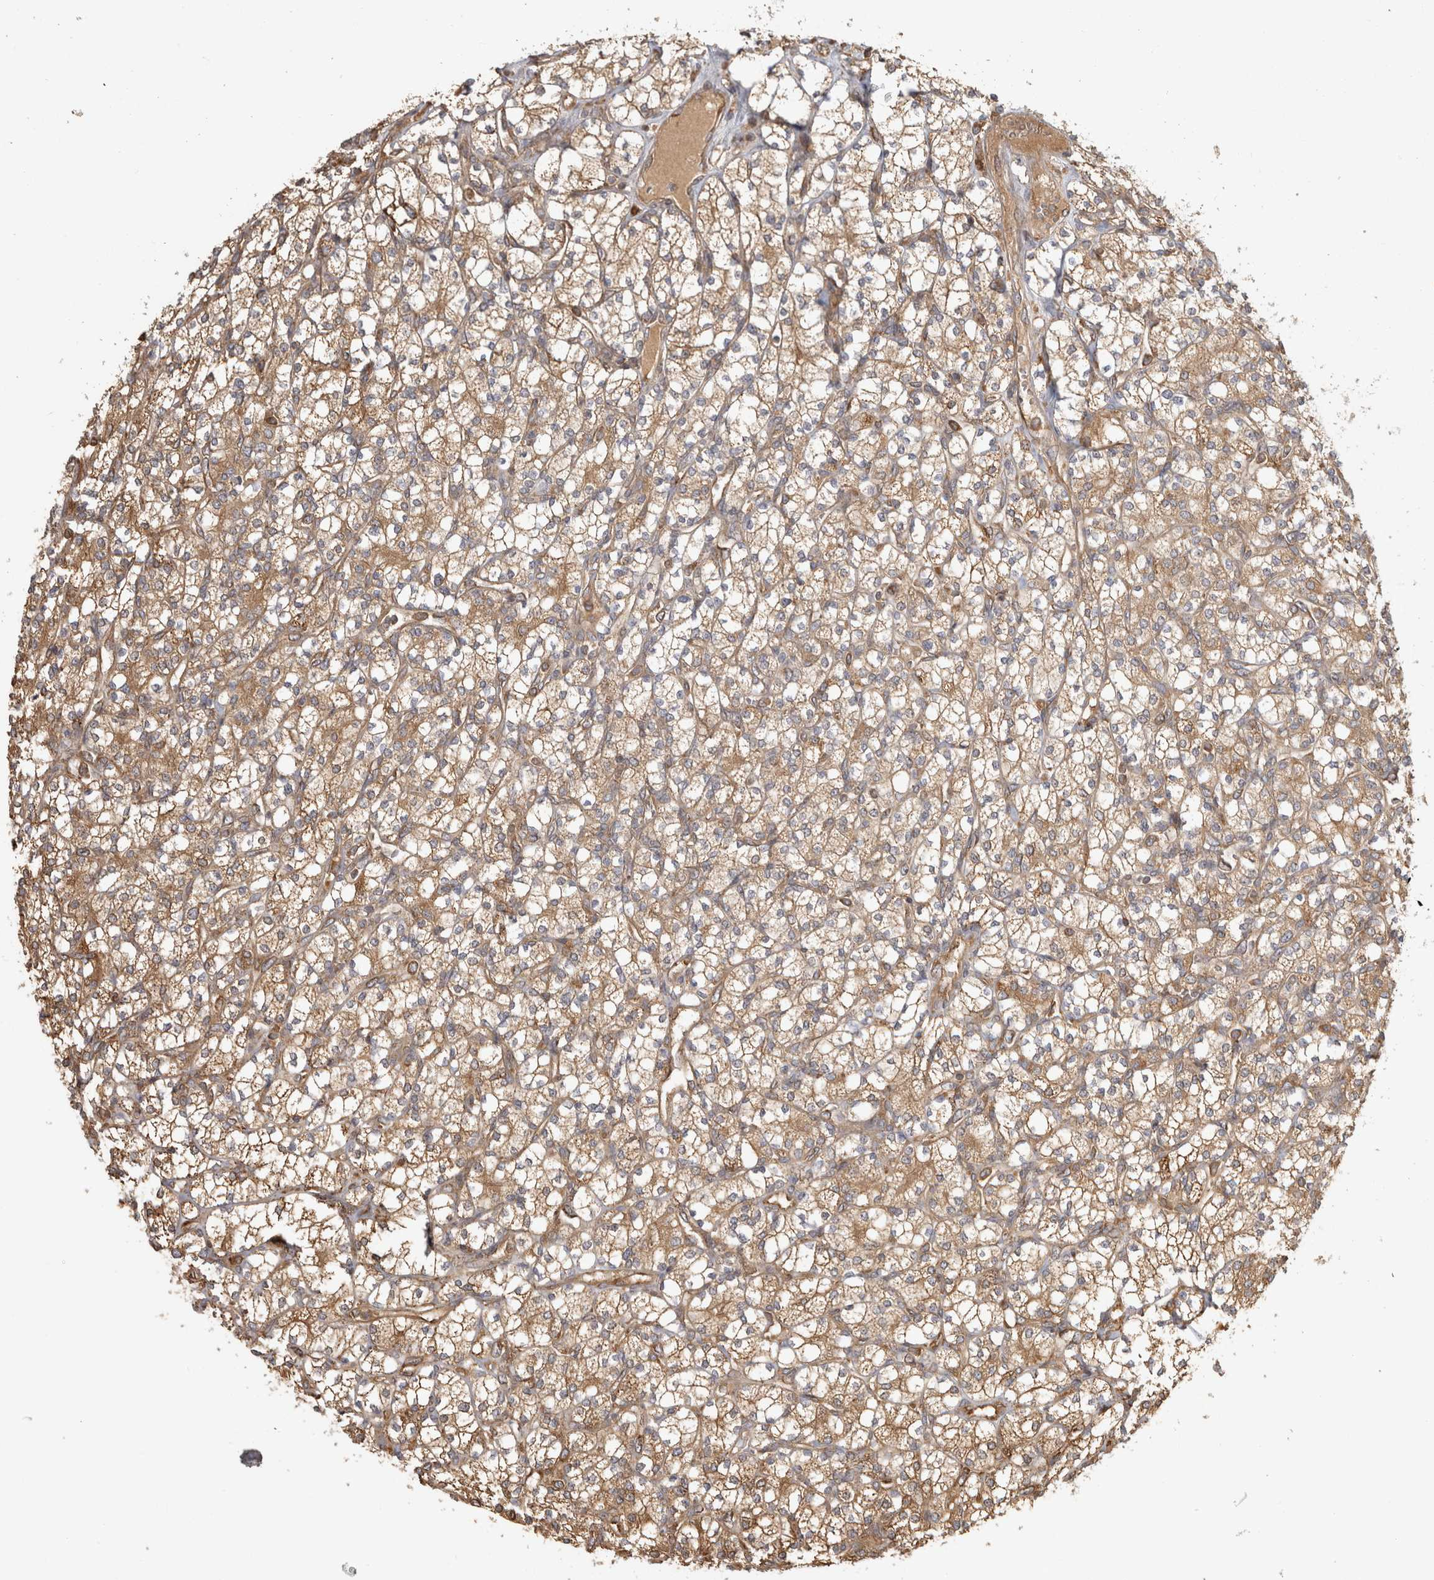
{"staining": {"intensity": "moderate", "quantity": ">75%", "location": "cytoplasmic/membranous"}, "tissue": "renal cancer", "cell_type": "Tumor cells", "image_type": "cancer", "snomed": [{"axis": "morphology", "description": "Adenocarcinoma, NOS"}, {"axis": "topography", "description": "Kidney"}], "caption": "Moderate cytoplasmic/membranous protein staining is seen in approximately >75% of tumor cells in renal cancer (adenocarcinoma).", "gene": "CAMSAP2", "patient": {"sex": "male", "age": 77}}